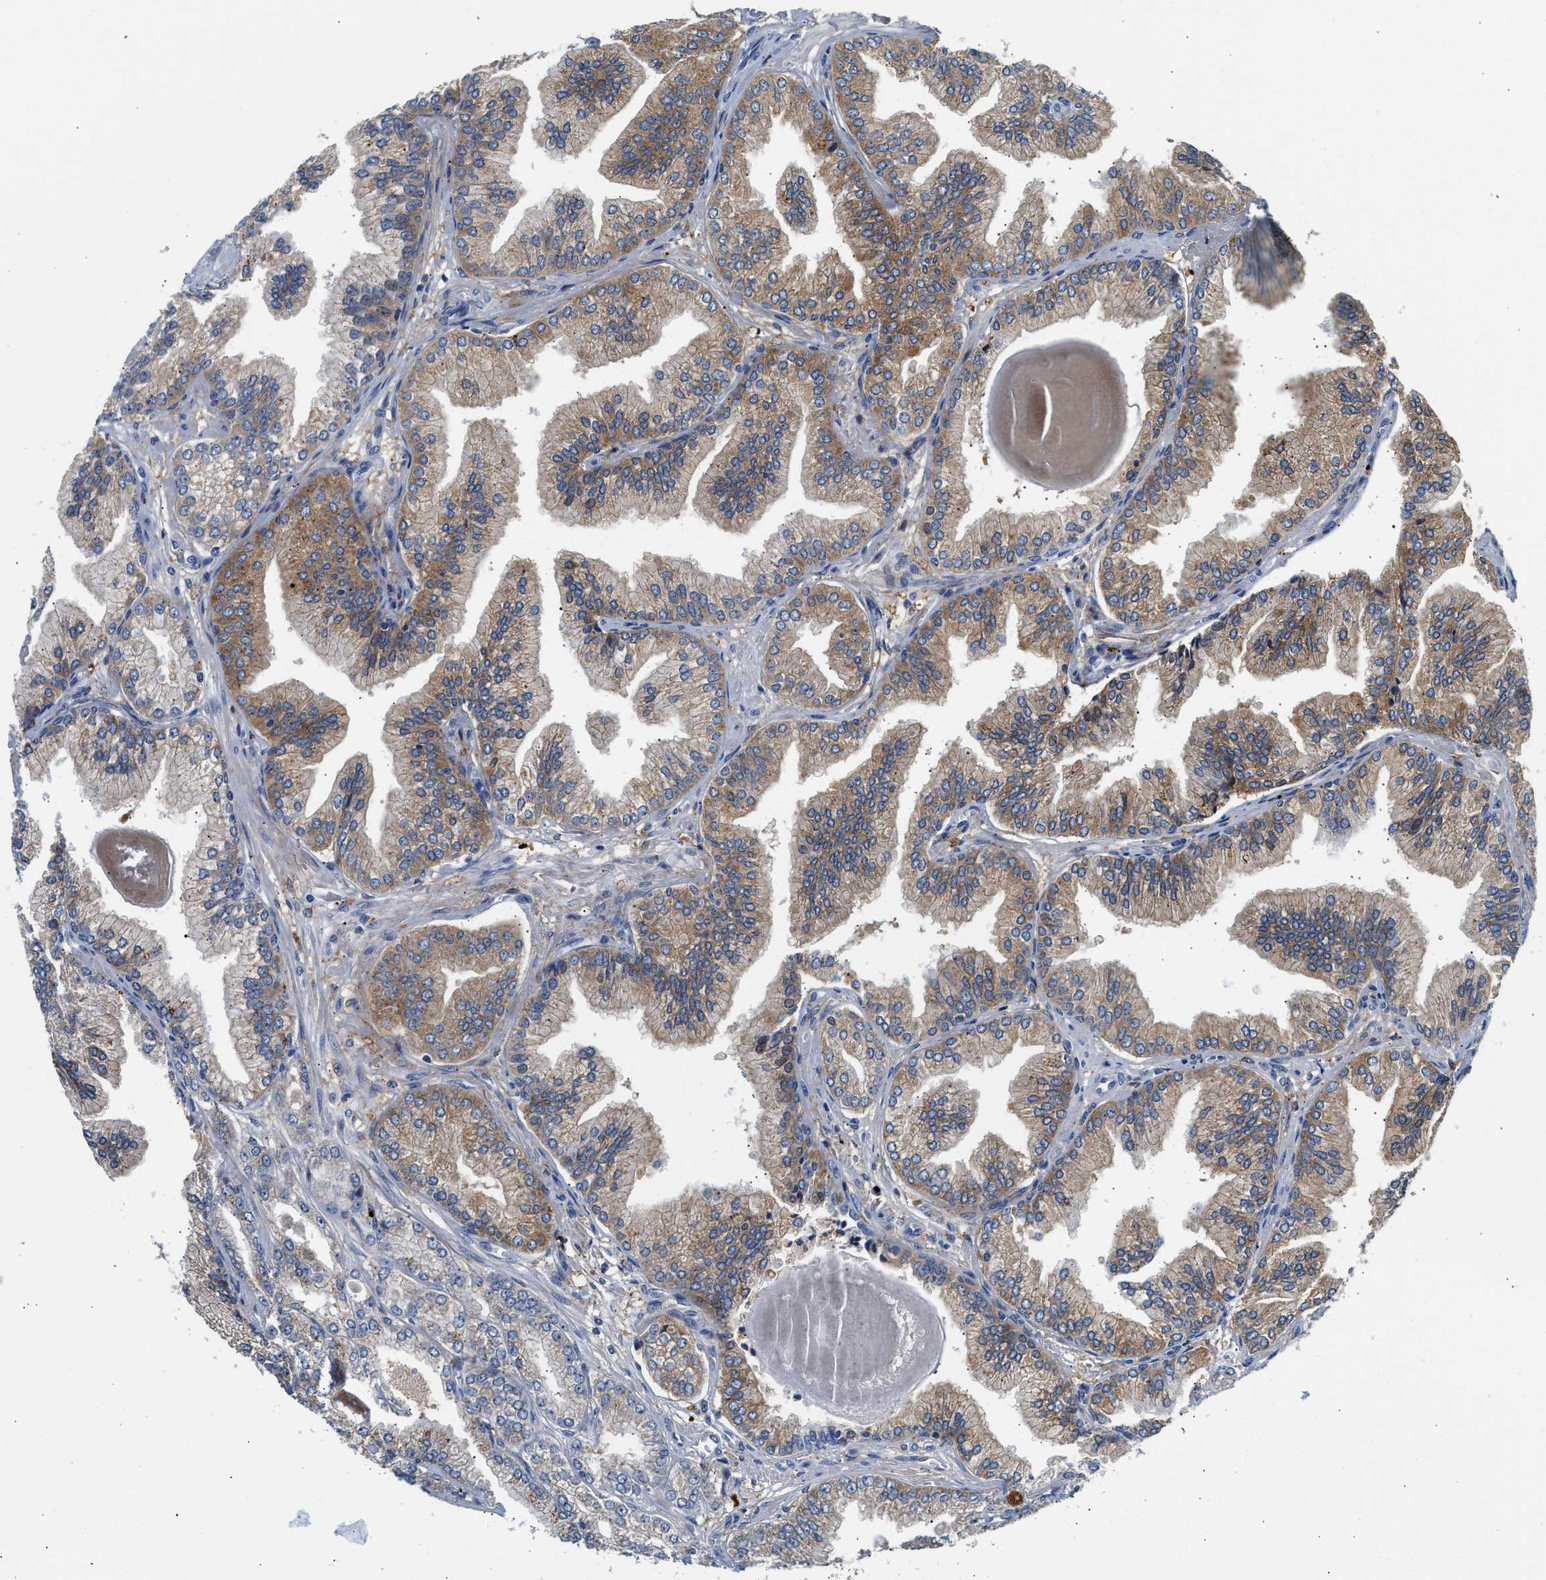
{"staining": {"intensity": "moderate", "quantity": "25%-75%", "location": "cytoplasmic/membranous"}, "tissue": "prostate cancer", "cell_type": "Tumor cells", "image_type": "cancer", "snomed": [{"axis": "morphology", "description": "Adenocarcinoma, Low grade"}, {"axis": "topography", "description": "Prostate"}], "caption": "A high-resolution photomicrograph shows IHC staining of prostate cancer, which reveals moderate cytoplasmic/membranous staining in approximately 25%-75% of tumor cells.", "gene": "AMZ1", "patient": {"sex": "male", "age": 52}}